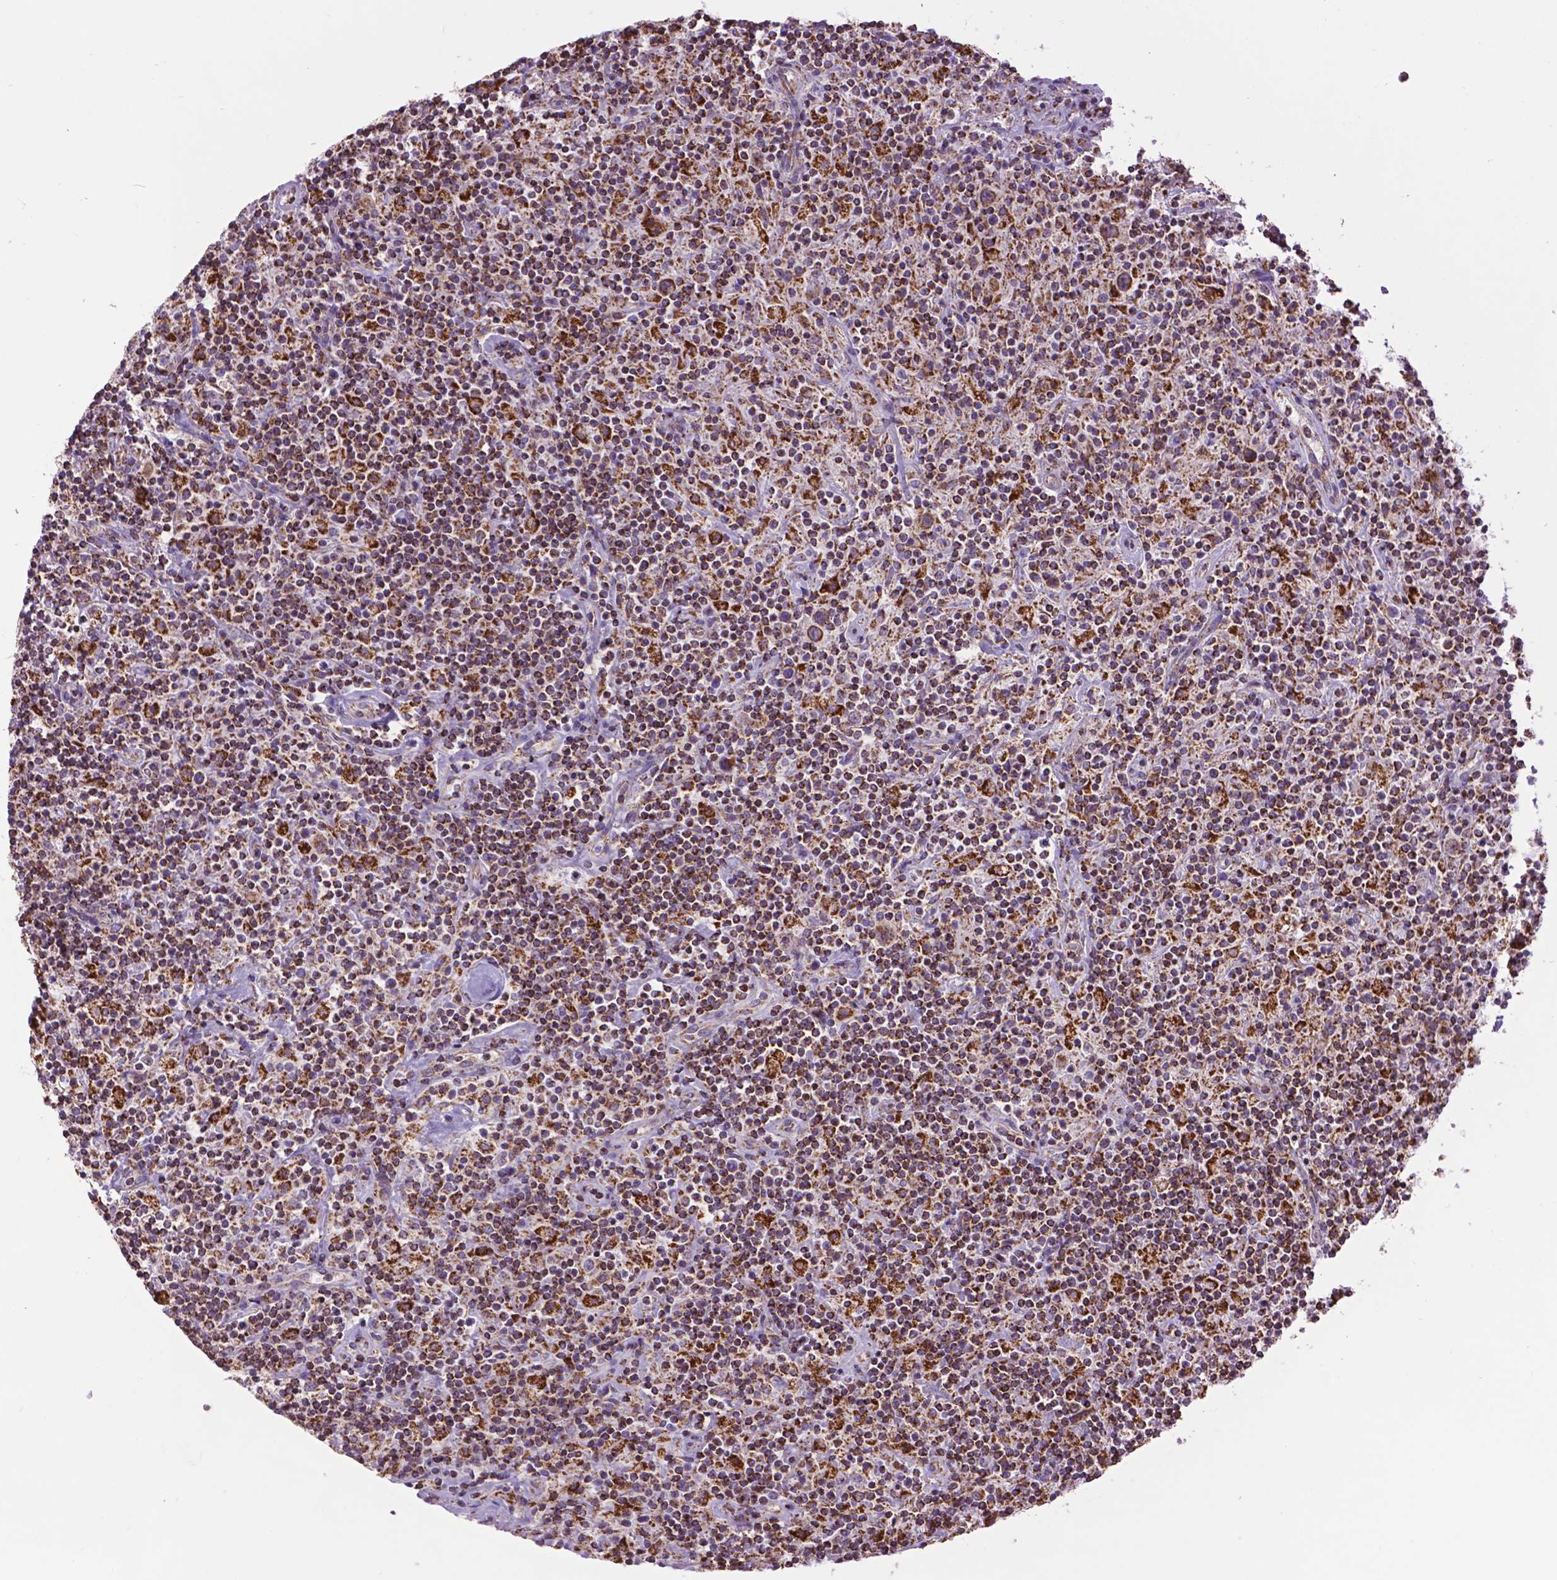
{"staining": {"intensity": "strong", "quantity": ">75%", "location": "cytoplasmic/membranous"}, "tissue": "lymphoma", "cell_type": "Tumor cells", "image_type": "cancer", "snomed": [{"axis": "morphology", "description": "Hodgkin's disease, NOS"}, {"axis": "topography", "description": "Lymph node"}], "caption": "IHC photomicrograph of human Hodgkin's disease stained for a protein (brown), which reveals high levels of strong cytoplasmic/membranous expression in approximately >75% of tumor cells.", "gene": "PYCR3", "patient": {"sex": "male", "age": 70}}